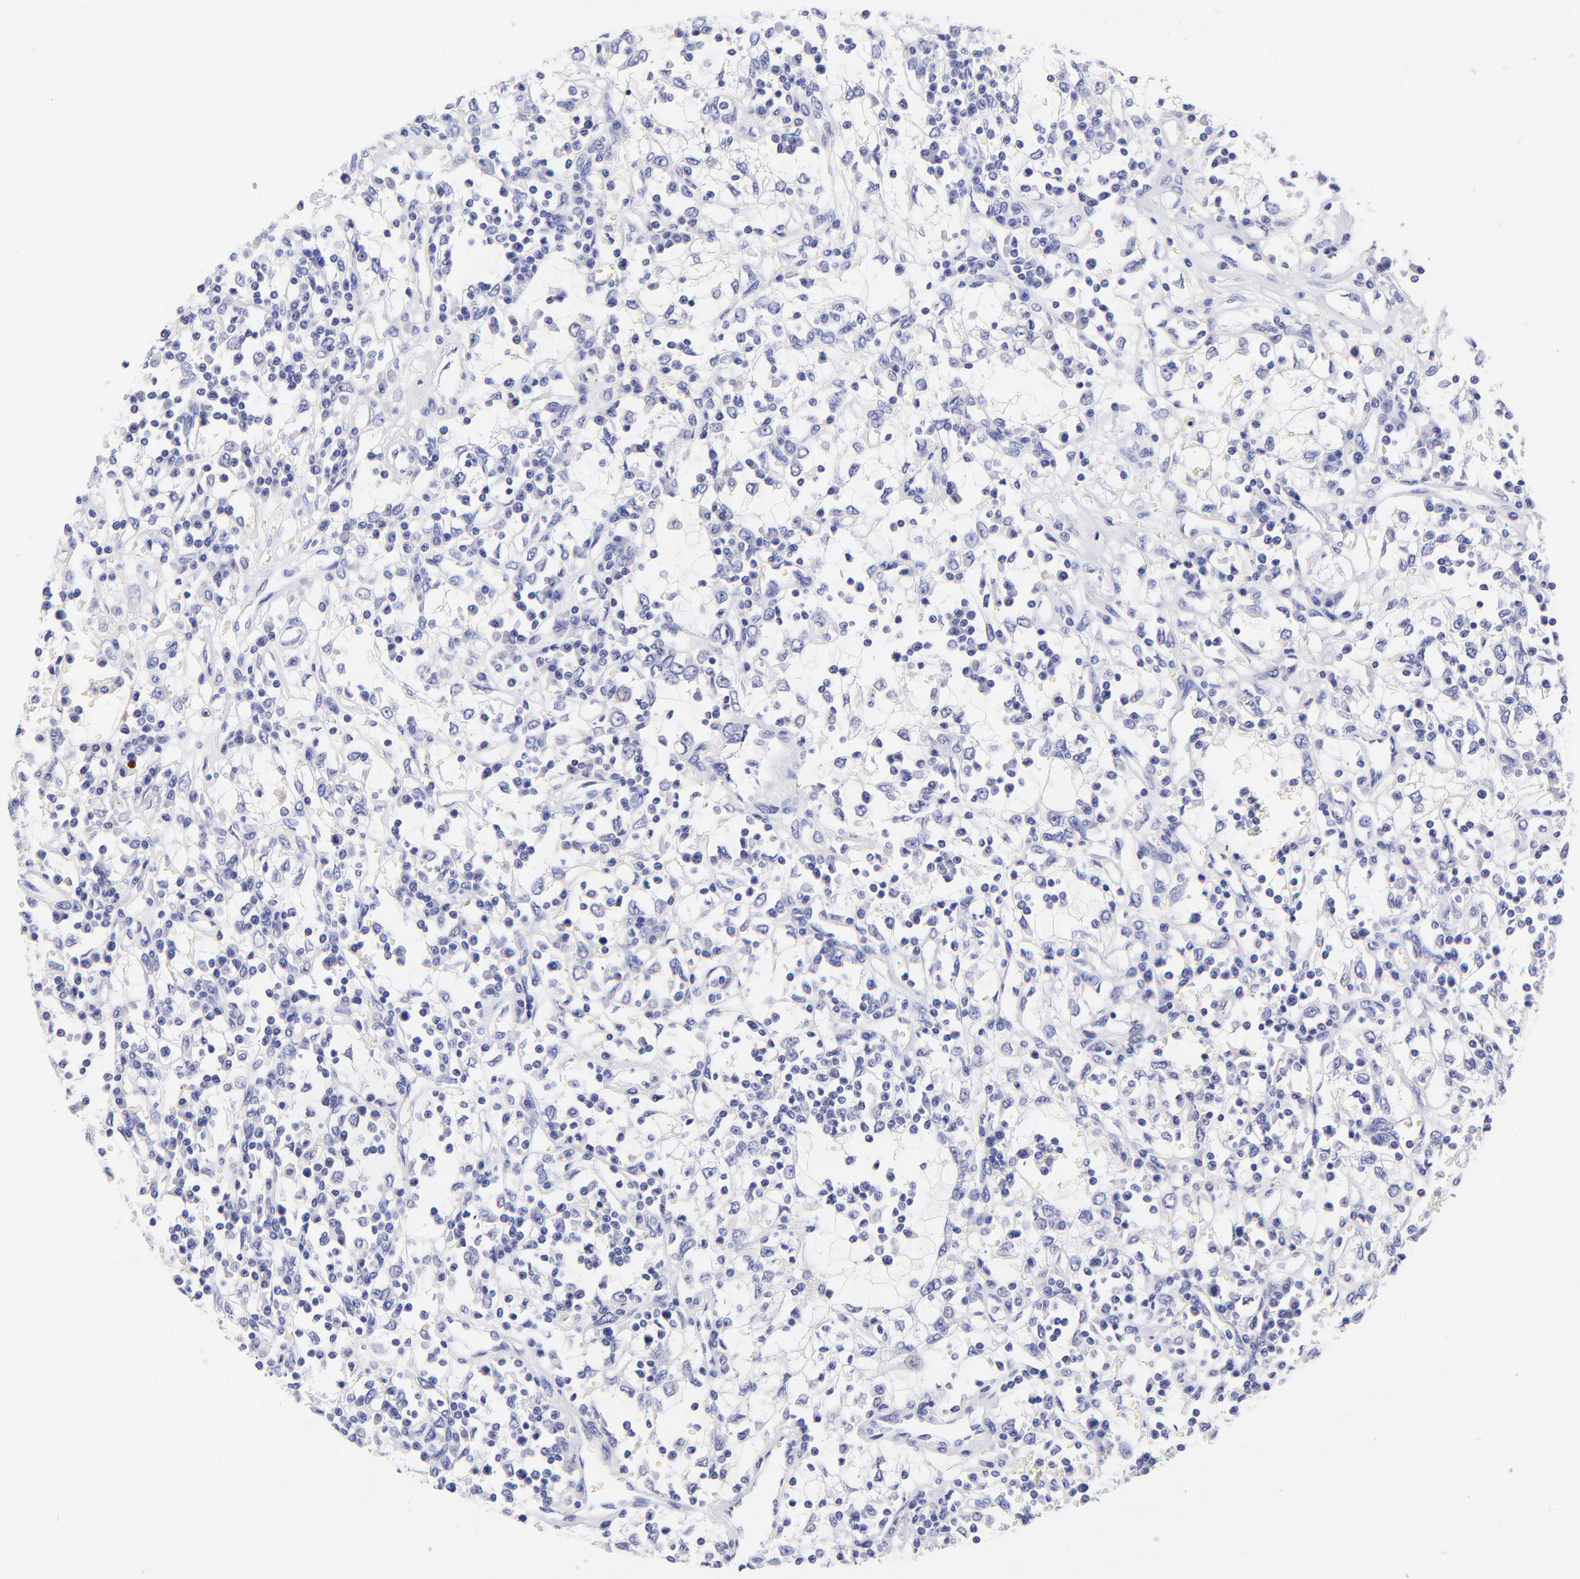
{"staining": {"intensity": "negative", "quantity": "none", "location": "none"}, "tissue": "renal cancer", "cell_type": "Tumor cells", "image_type": "cancer", "snomed": [{"axis": "morphology", "description": "Adenocarcinoma, NOS"}, {"axis": "topography", "description": "Kidney"}], "caption": "Immunohistochemistry (IHC) of human renal cancer (adenocarcinoma) shows no expression in tumor cells. (IHC, brightfield microscopy, high magnification).", "gene": "RAB3B", "patient": {"sex": "male", "age": 82}}